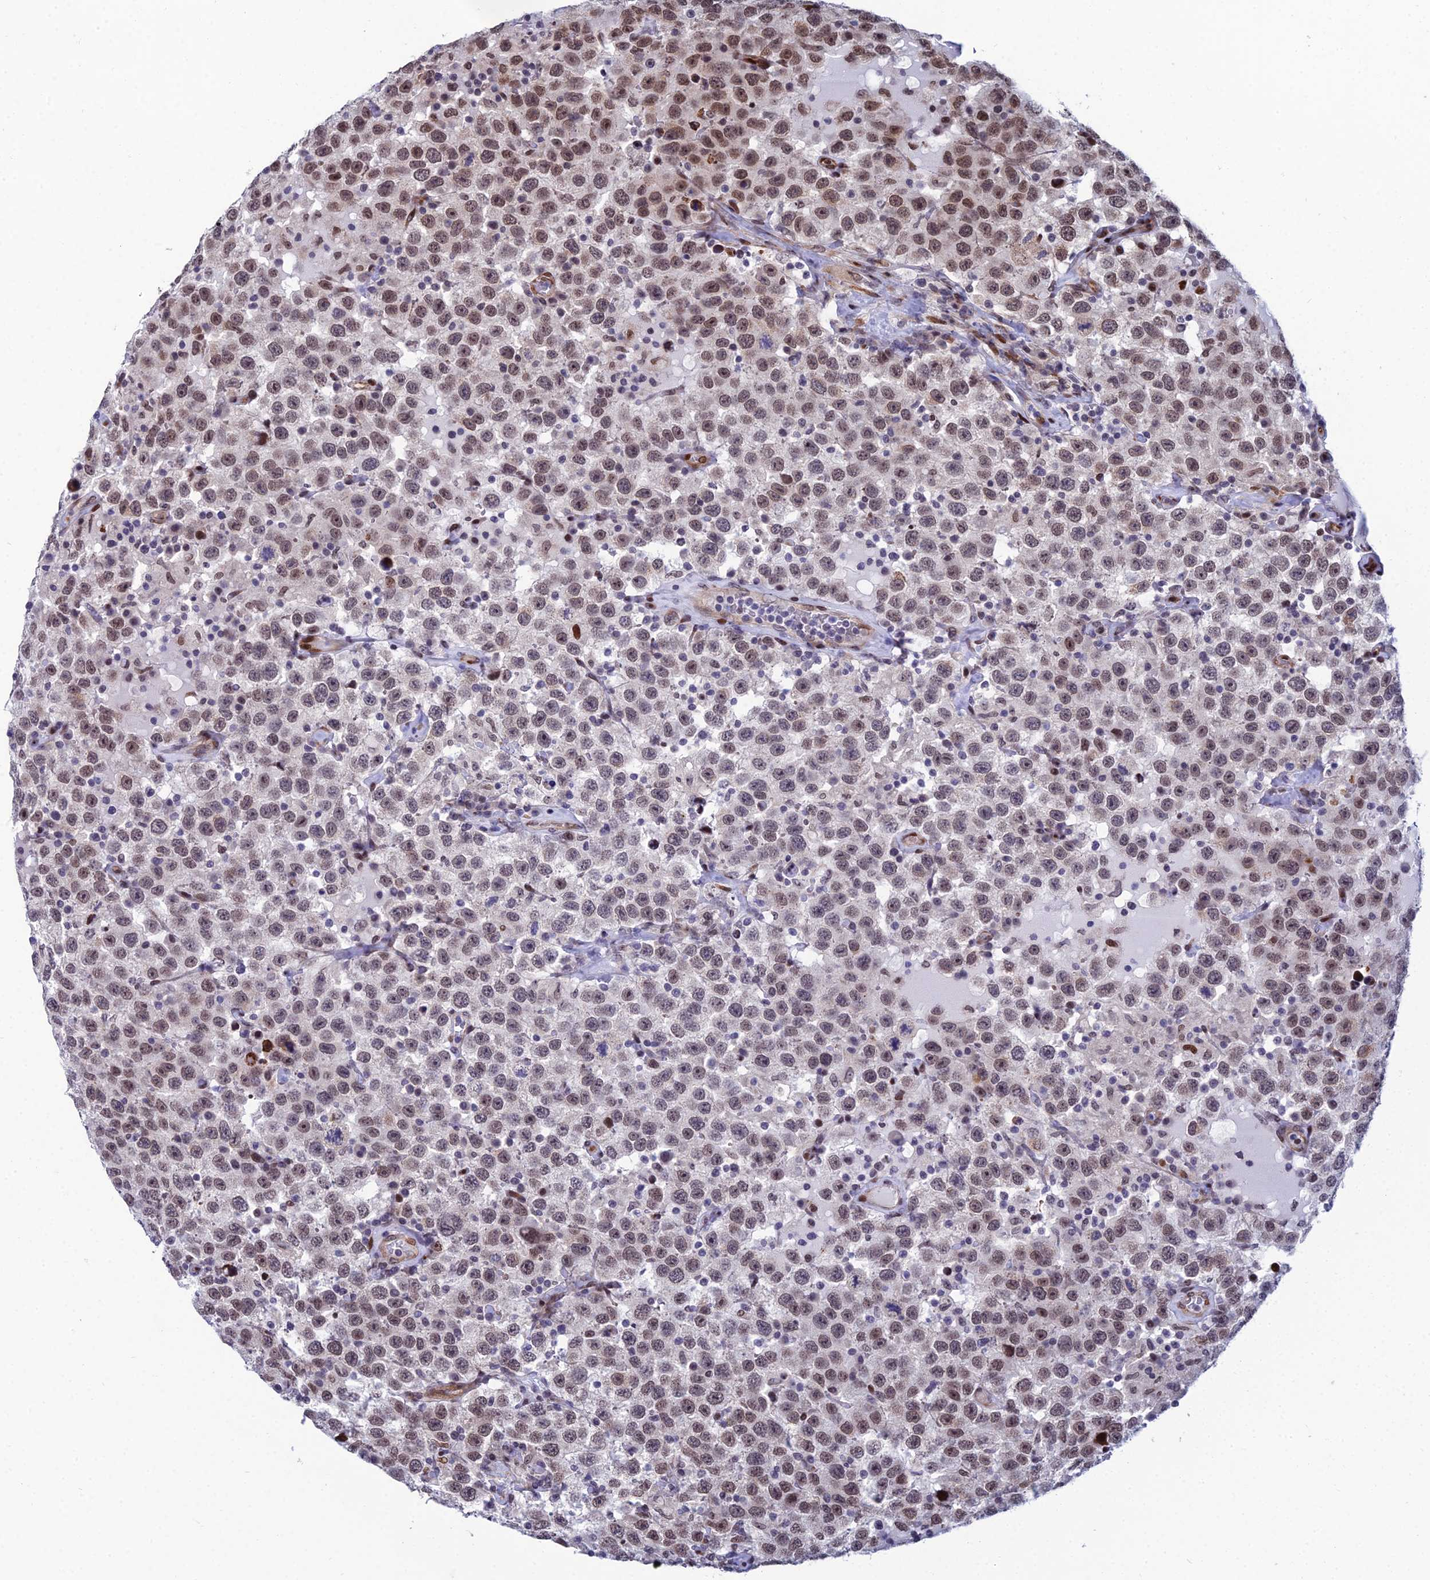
{"staining": {"intensity": "moderate", "quantity": "25%-75%", "location": "nuclear"}, "tissue": "testis cancer", "cell_type": "Tumor cells", "image_type": "cancer", "snomed": [{"axis": "morphology", "description": "Seminoma, NOS"}, {"axis": "topography", "description": "Testis"}], "caption": "Testis cancer was stained to show a protein in brown. There is medium levels of moderate nuclear positivity in about 25%-75% of tumor cells.", "gene": "ZNF668", "patient": {"sex": "male", "age": 41}}